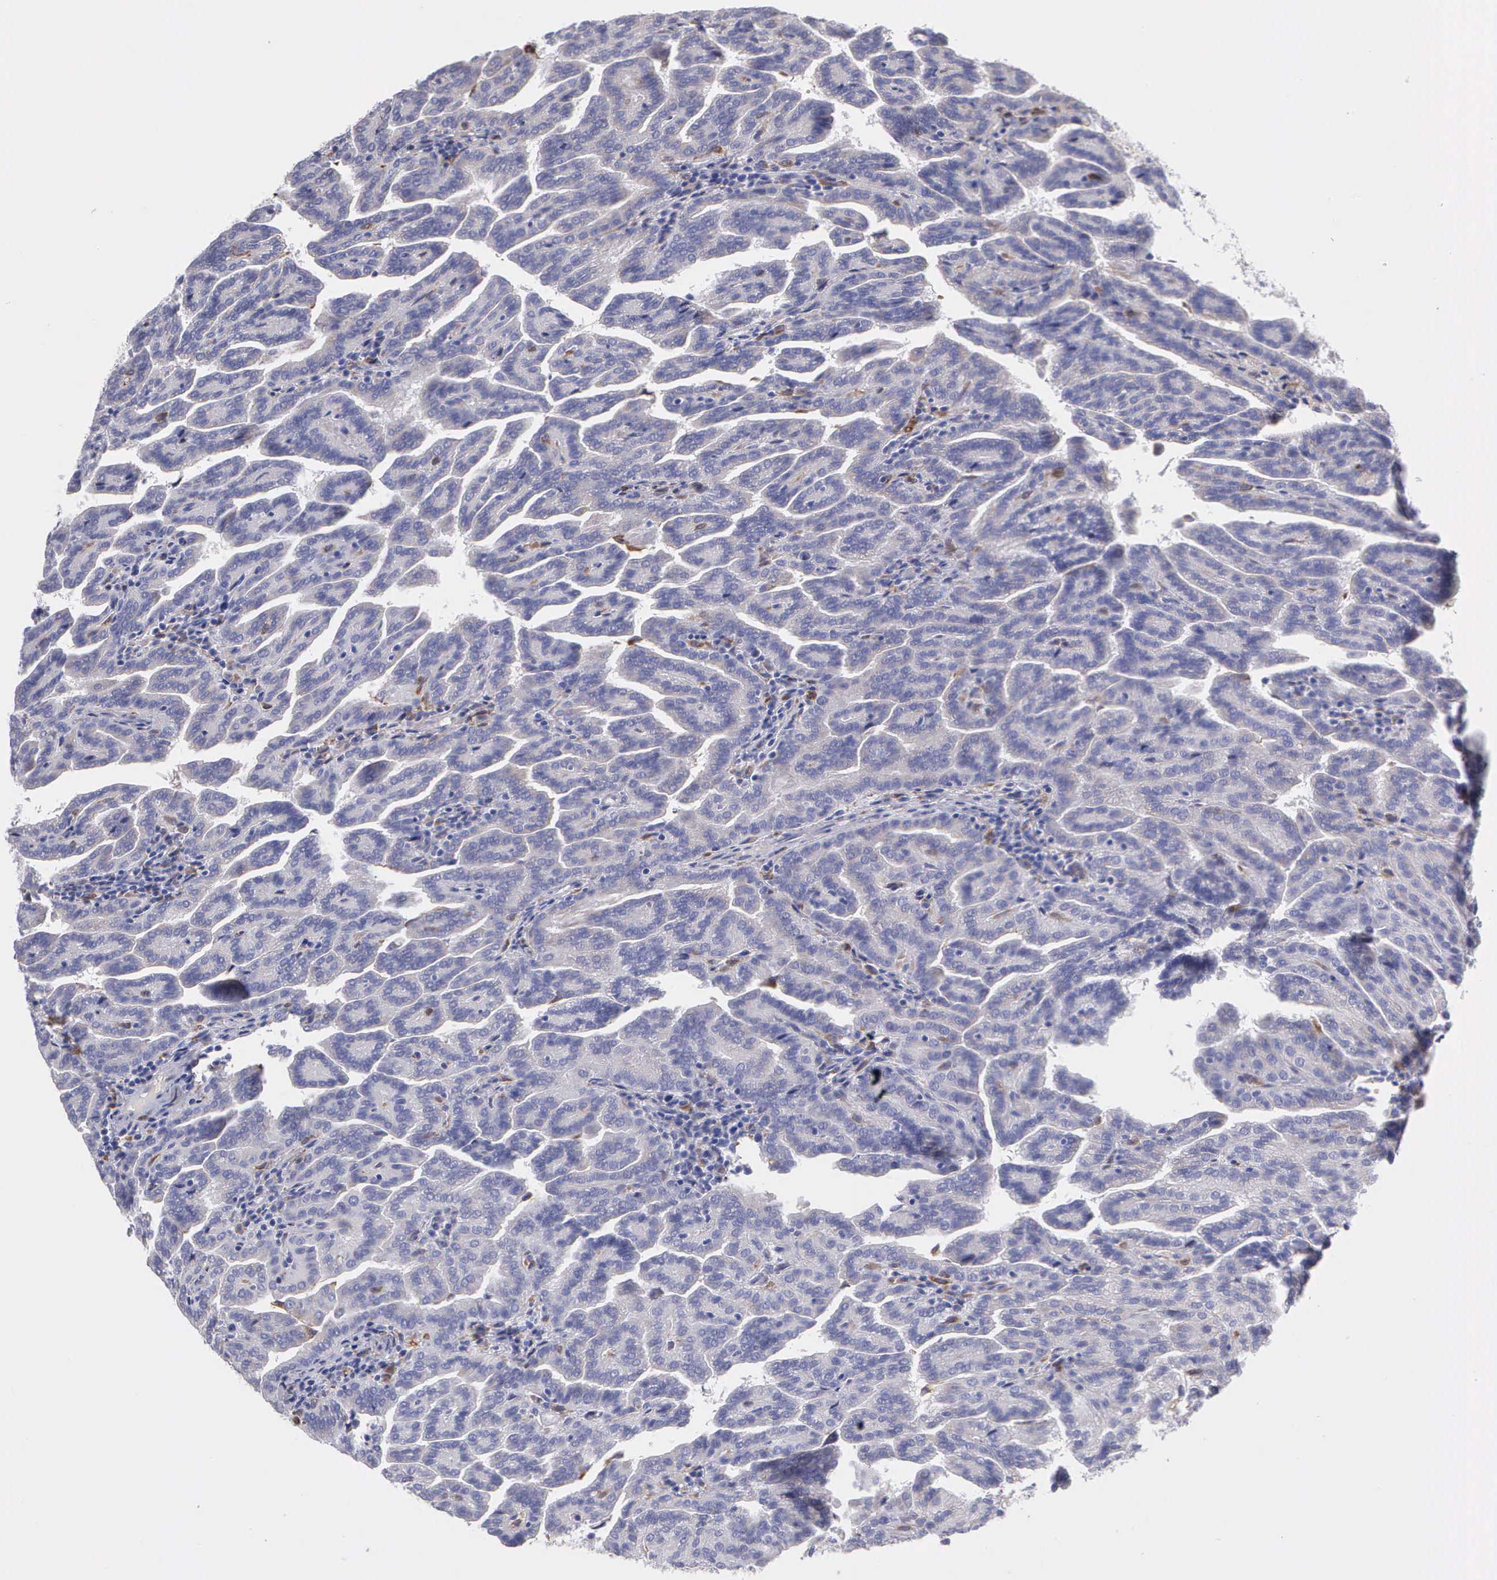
{"staining": {"intensity": "negative", "quantity": "none", "location": "none"}, "tissue": "renal cancer", "cell_type": "Tumor cells", "image_type": "cancer", "snomed": [{"axis": "morphology", "description": "Adenocarcinoma, NOS"}, {"axis": "topography", "description": "Kidney"}], "caption": "Tumor cells are negative for protein expression in human adenocarcinoma (renal).", "gene": "TYRP1", "patient": {"sex": "male", "age": 61}}